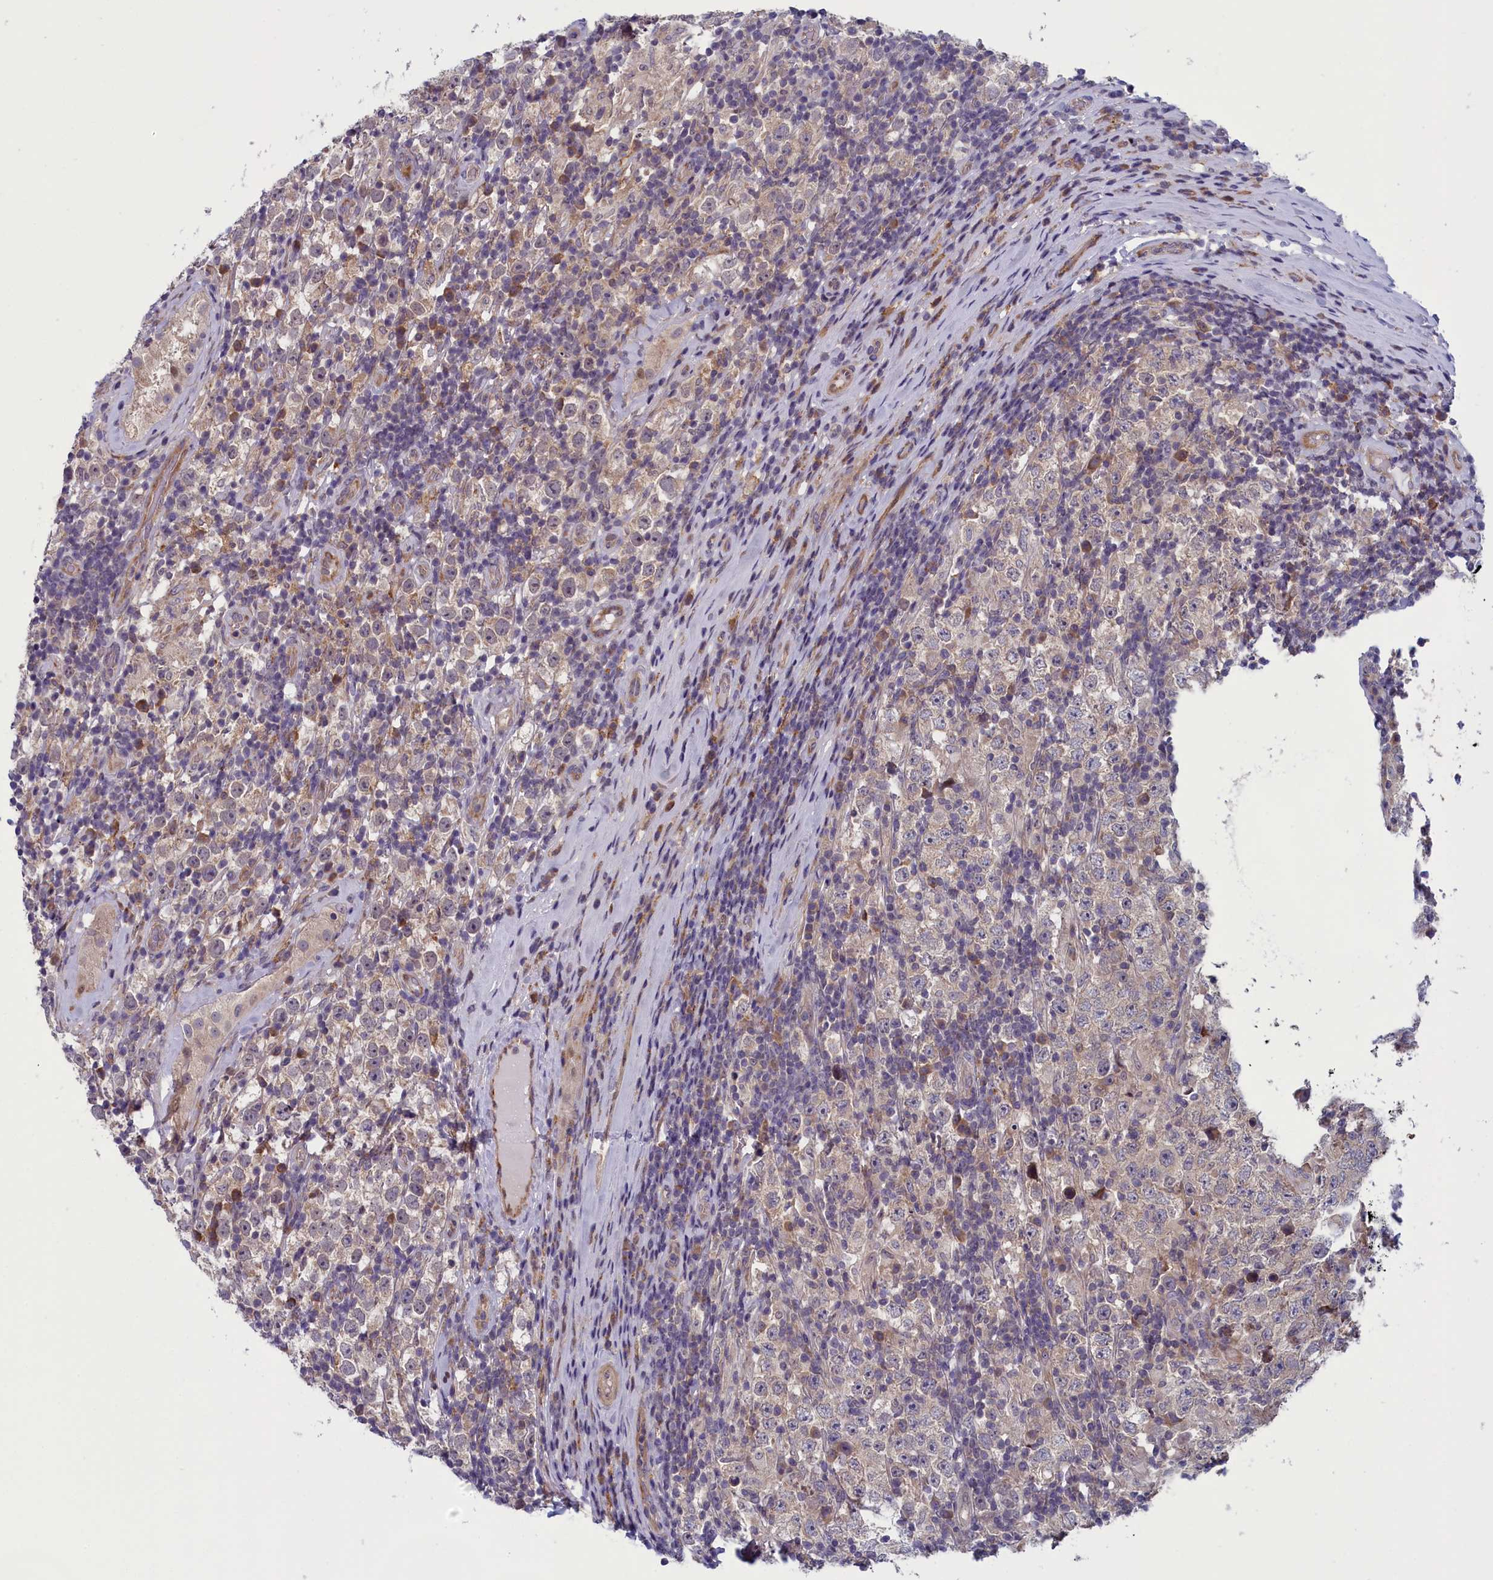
{"staining": {"intensity": "negative", "quantity": "none", "location": "none"}, "tissue": "testis cancer", "cell_type": "Tumor cells", "image_type": "cancer", "snomed": [{"axis": "morphology", "description": "Normal tissue, NOS"}, {"axis": "morphology", "description": "Urothelial carcinoma, High grade"}, {"axis": "morphology", "description": "Seminoma, NOS"}, {"axis": "morphology", "description": "Carcinoma, Embryonal, NOS"}, {"axis": "topography", "description": "Urinary bladder"}, {"axis": "topography", "description": "Testis"}], "caption": "Testis cancer (embryonal carcinoma) stained for a protein using immunohistochemistry (IHC) demonstrates no expression tumor cells.", "gene": "ANKRD39", "patient": {"sex": "male", "age": 41}}